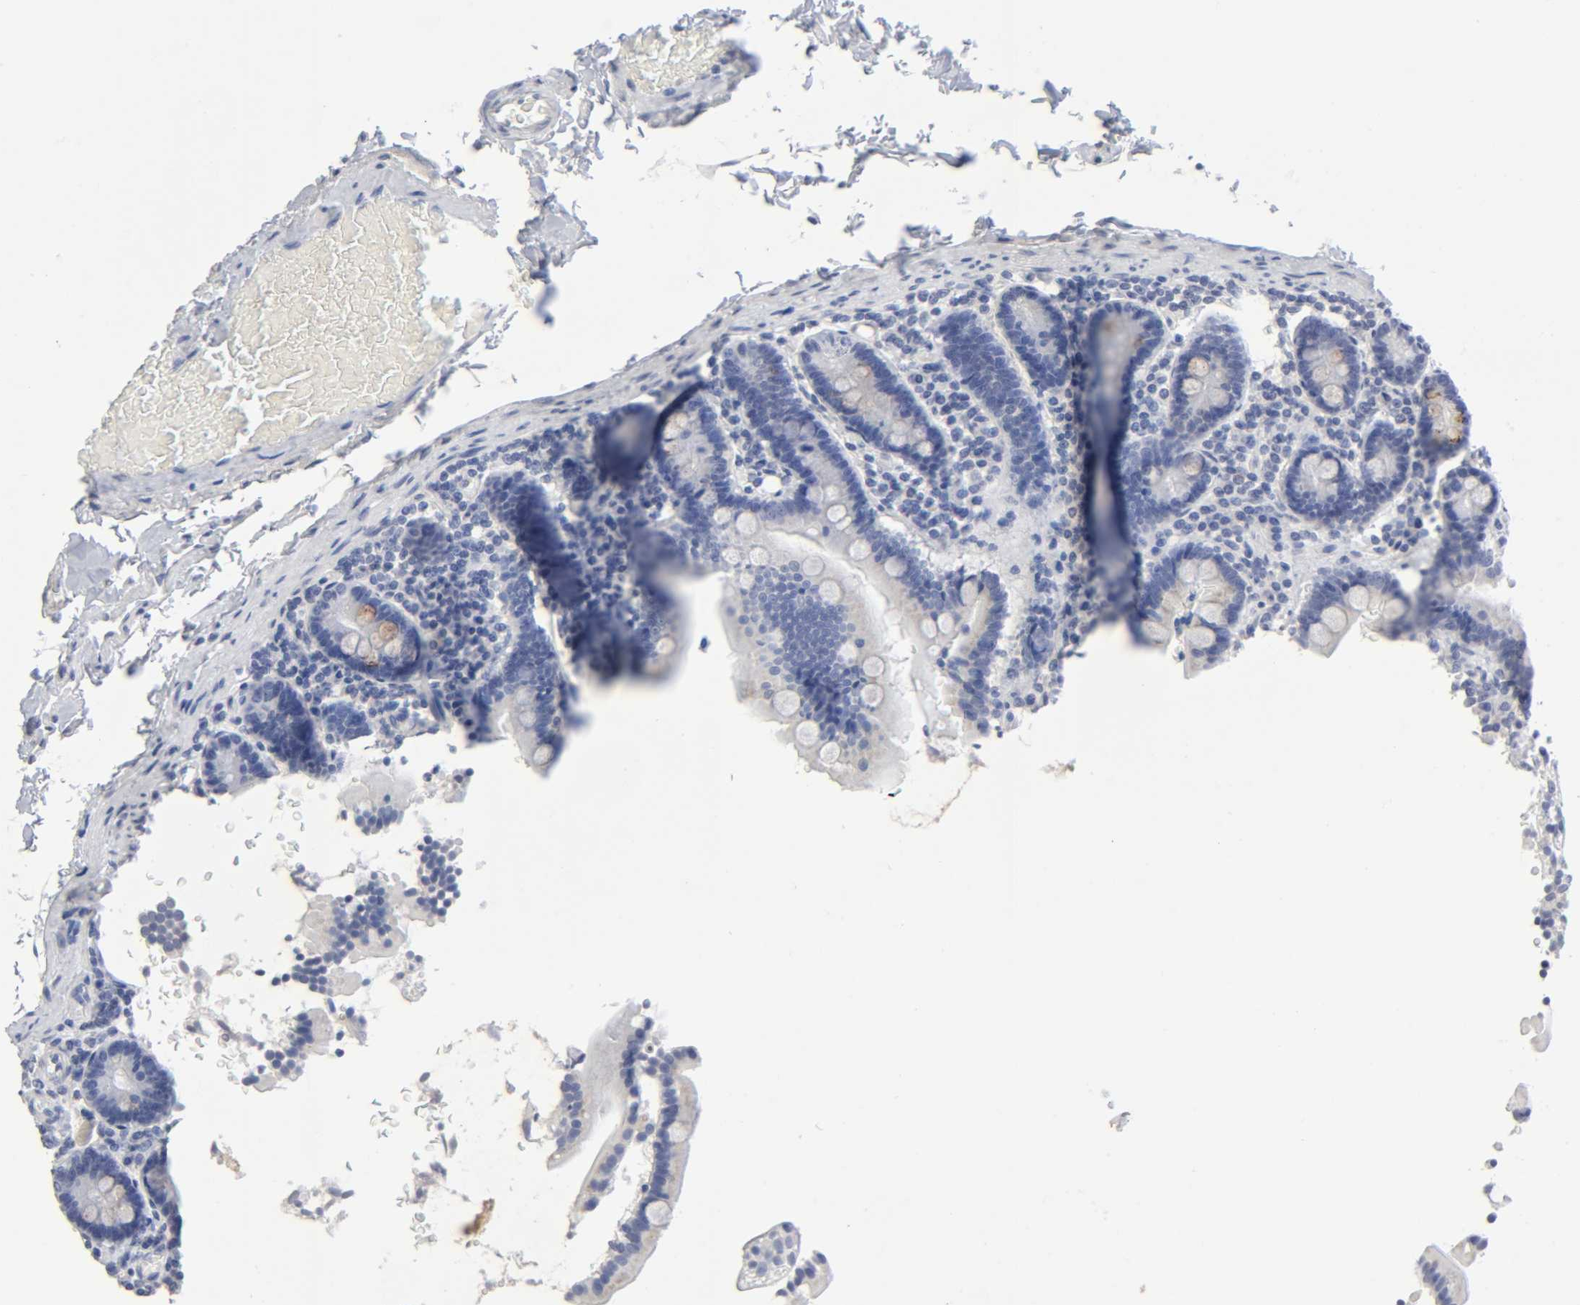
{"staining": {"intensity": "negative", "quantity": "none", "location": "none"}, "tissue": "duodenum", "cell_type": "Glandular cells", "image_type": "normal", "snomed": [{"axis": "morphology", "description": "Normal tissue, NOS"}, {"axis": "topography", "description": "Duodenum"}], "caption": "The IHC photomicrograph has no significant expression in glandular cells of duodenum. The staining is performed using DAB (3,3'-diaminobenzidine) brown chromogen with nuclei counter-stained in using hematoxylin.", "gene": "SLCO1B3", "patient": {"sex": "female", "age": 53}}